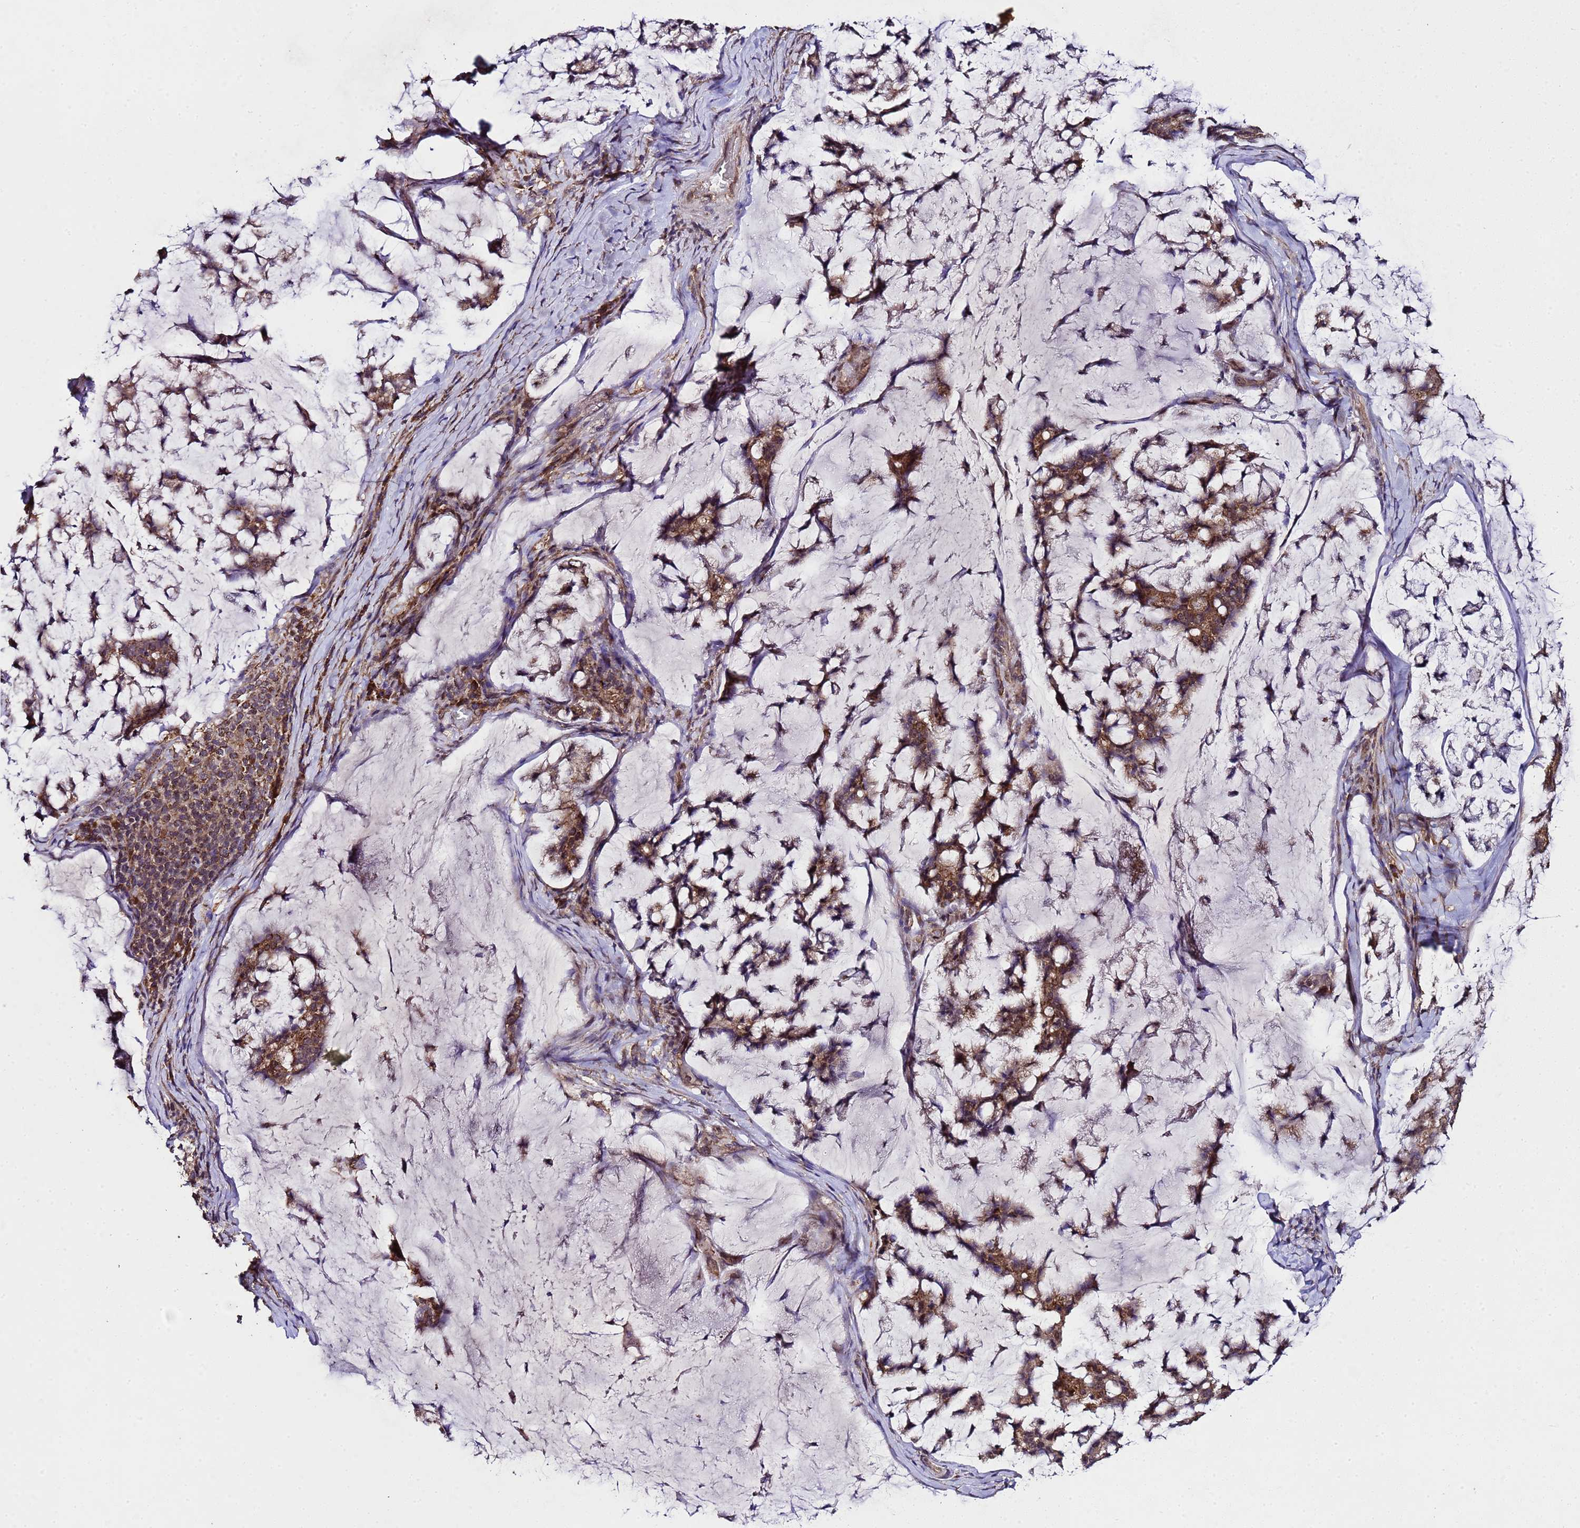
{"staining": {"intensity": "moderate", "quantity": ">75%", "location": "cytoplasmic/membranous"}, "tissue": "stomach cancer", "cell_type": "Tumor cells", "image_type": "cancer", "snomed": [{"axis": "morphology", "description": "Adenocarcinoma, NOS"}, {"axis": "topography", "description": "Stomach, lower"}], "caption": "IHC image of neoplastic tissue: stomach cancer (adenocarcinoma) stained using IHC shows medium levels of moderate protein expression localized specifically in the cytoplasmic/membranous of tumor cells, appearing as a cytoplasmic/membranous brown color.", "gene": "HSPBAP1", "patient": {"sex": "male", "age": 67}}